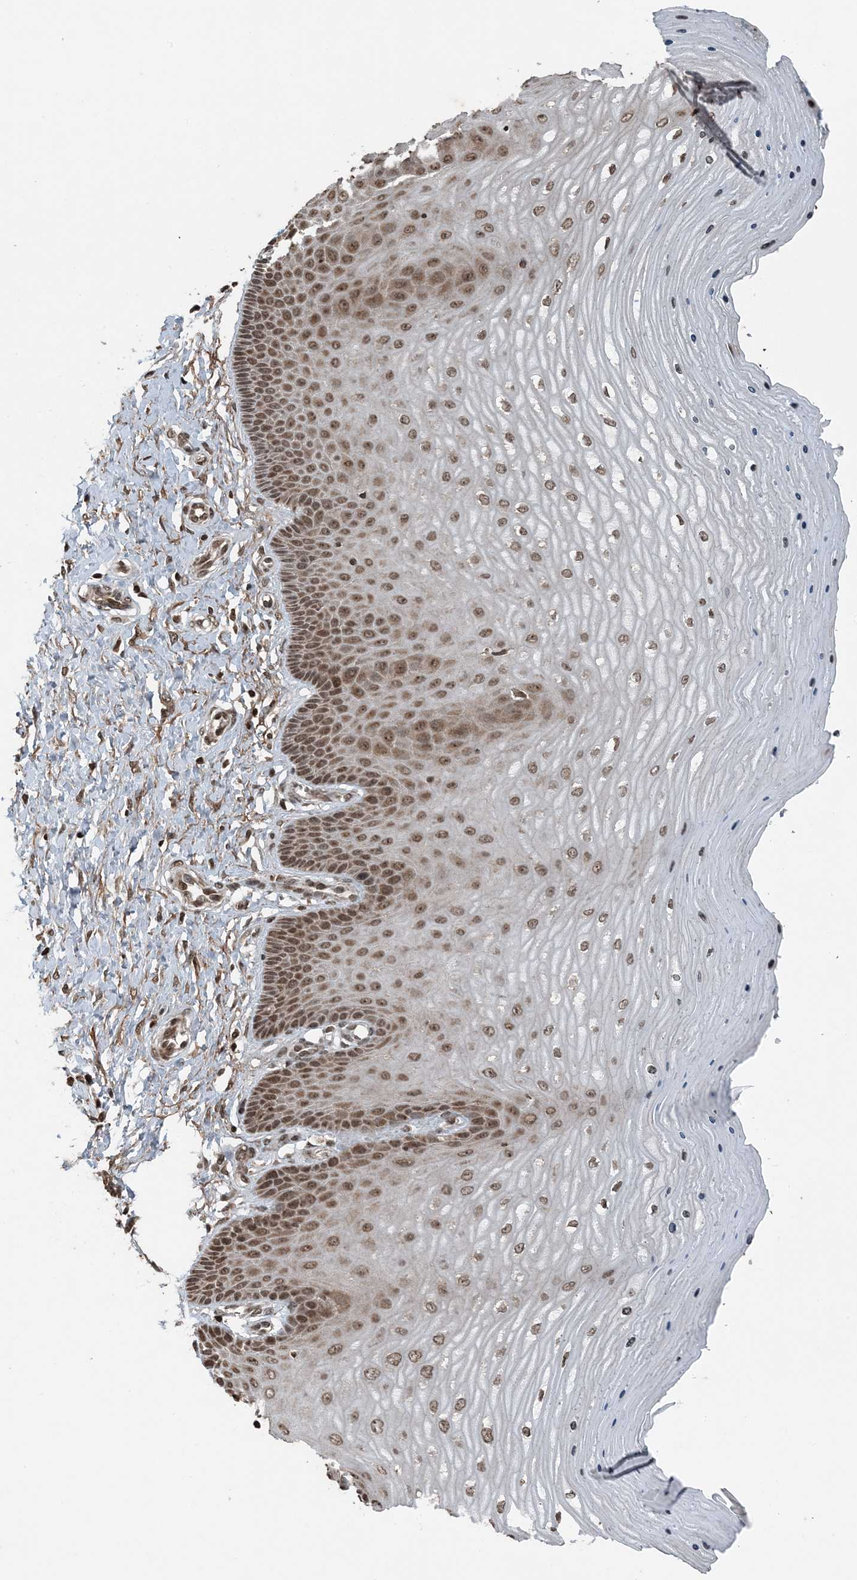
{"staining": {"intensity": "moderate", "quantity": ">75%", "location": "cytoplasmic/membranous,nuclear"}, "tissue": "cervix", "cell_type": "Squamous epithelial cells", "image_type": "normal", "snomed": [{"axis": "morphology", "description": "Normal tissue, NOS"}, {"axis": "topography", "description": "Cervix"}], "caption": "High-power microscopy captured an immunohistochemistry micrograph of benign cervix, revealing moderate cytoplasmic/membranous,nuclear staining in approximately >75% of squamous epithelial cells.", "gene": "ZFAND2B", "patient": {"sex": "female", "age": 55}}